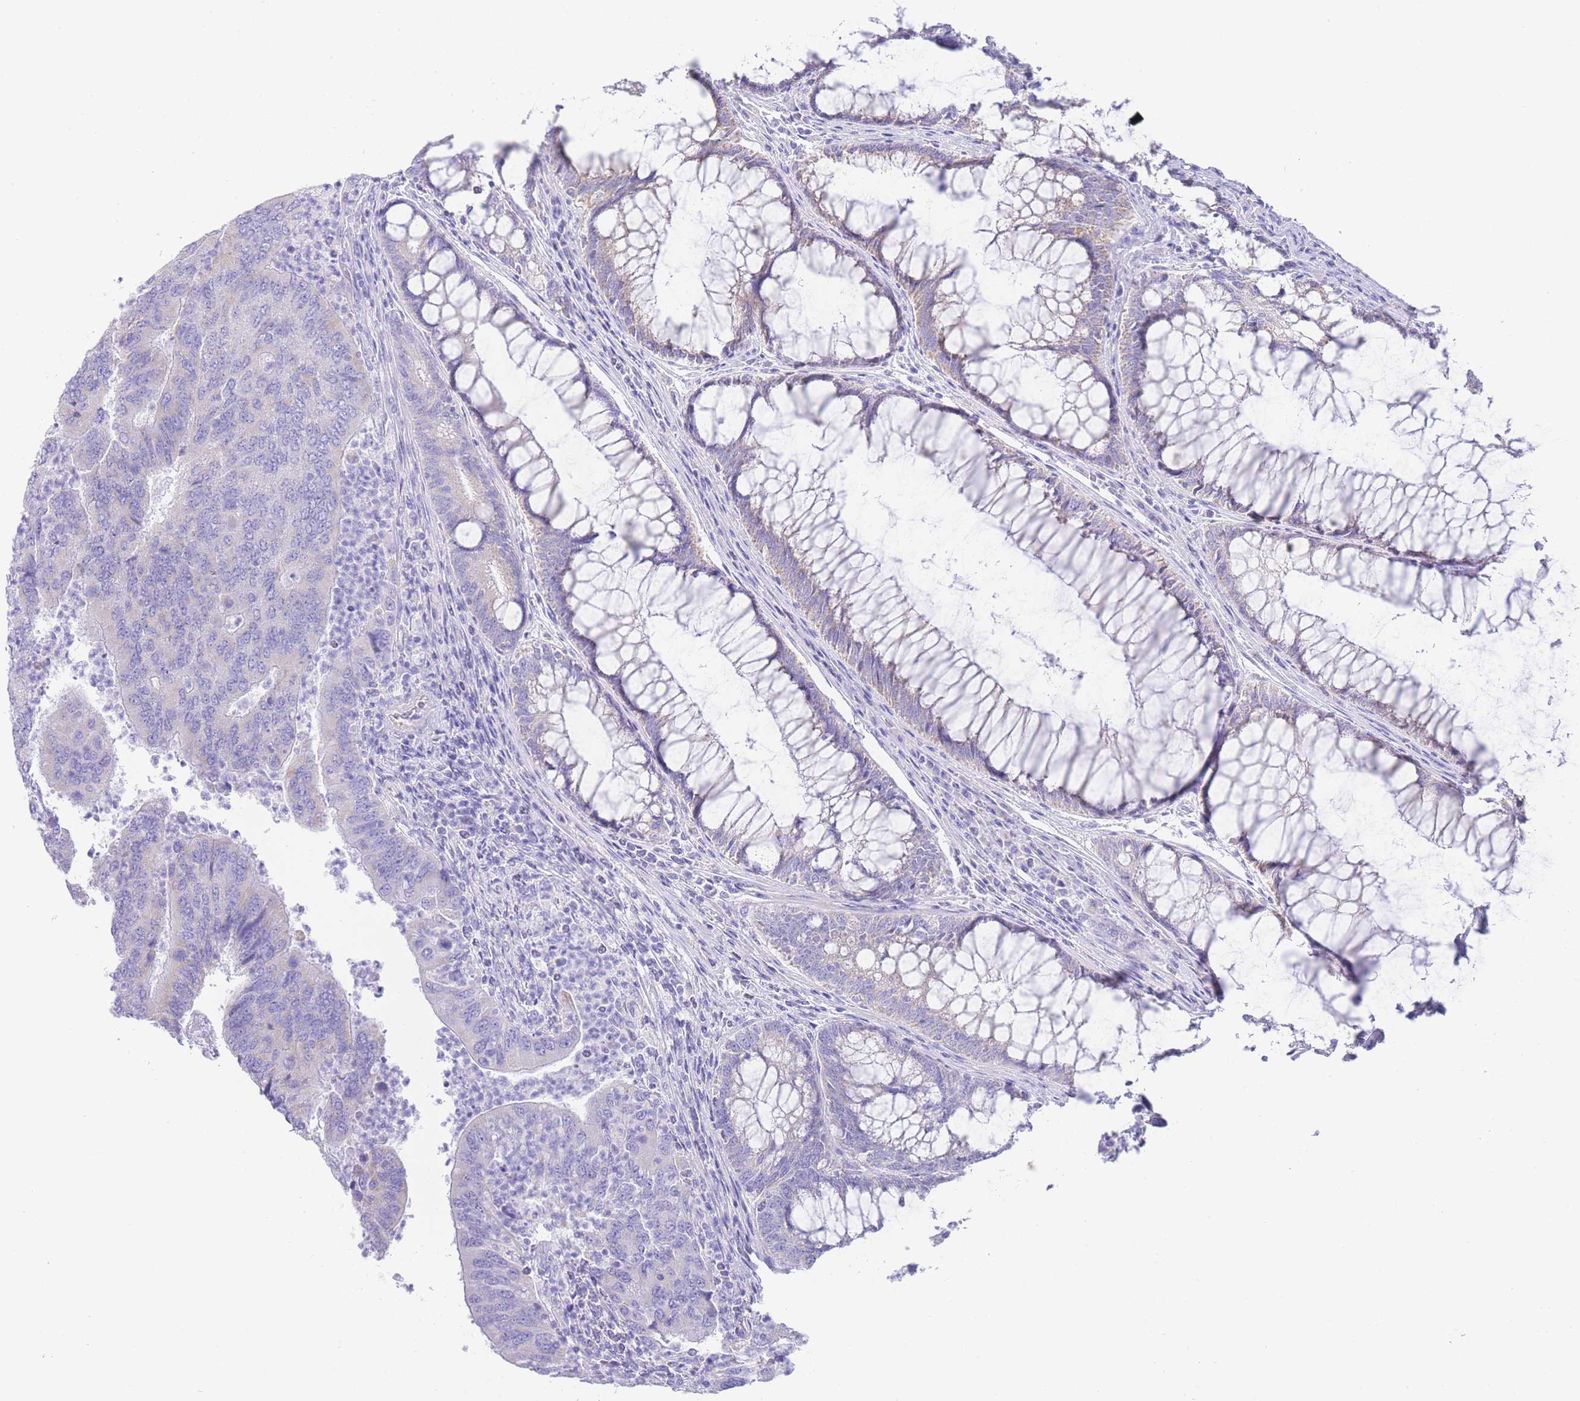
{"staining": {"intensity": "weak", "quantity": "<25%", "location": "cytoplasmic/membranous"}, "tissue": "colorectal cancer", "cell_type": "Tumor cells", "image_type": "cancer", "snomed": [{"axis": "morphology", "description": "Adenocarcinoma, NOS"}, {"axis": "topography", "description": "Colon"}], "caption": "Tumor cells are negative for brown protein staining in colorectal adenocarcinoma.", "gene": "ACSM4", "patient": {"sex": "female", "age": 67}}